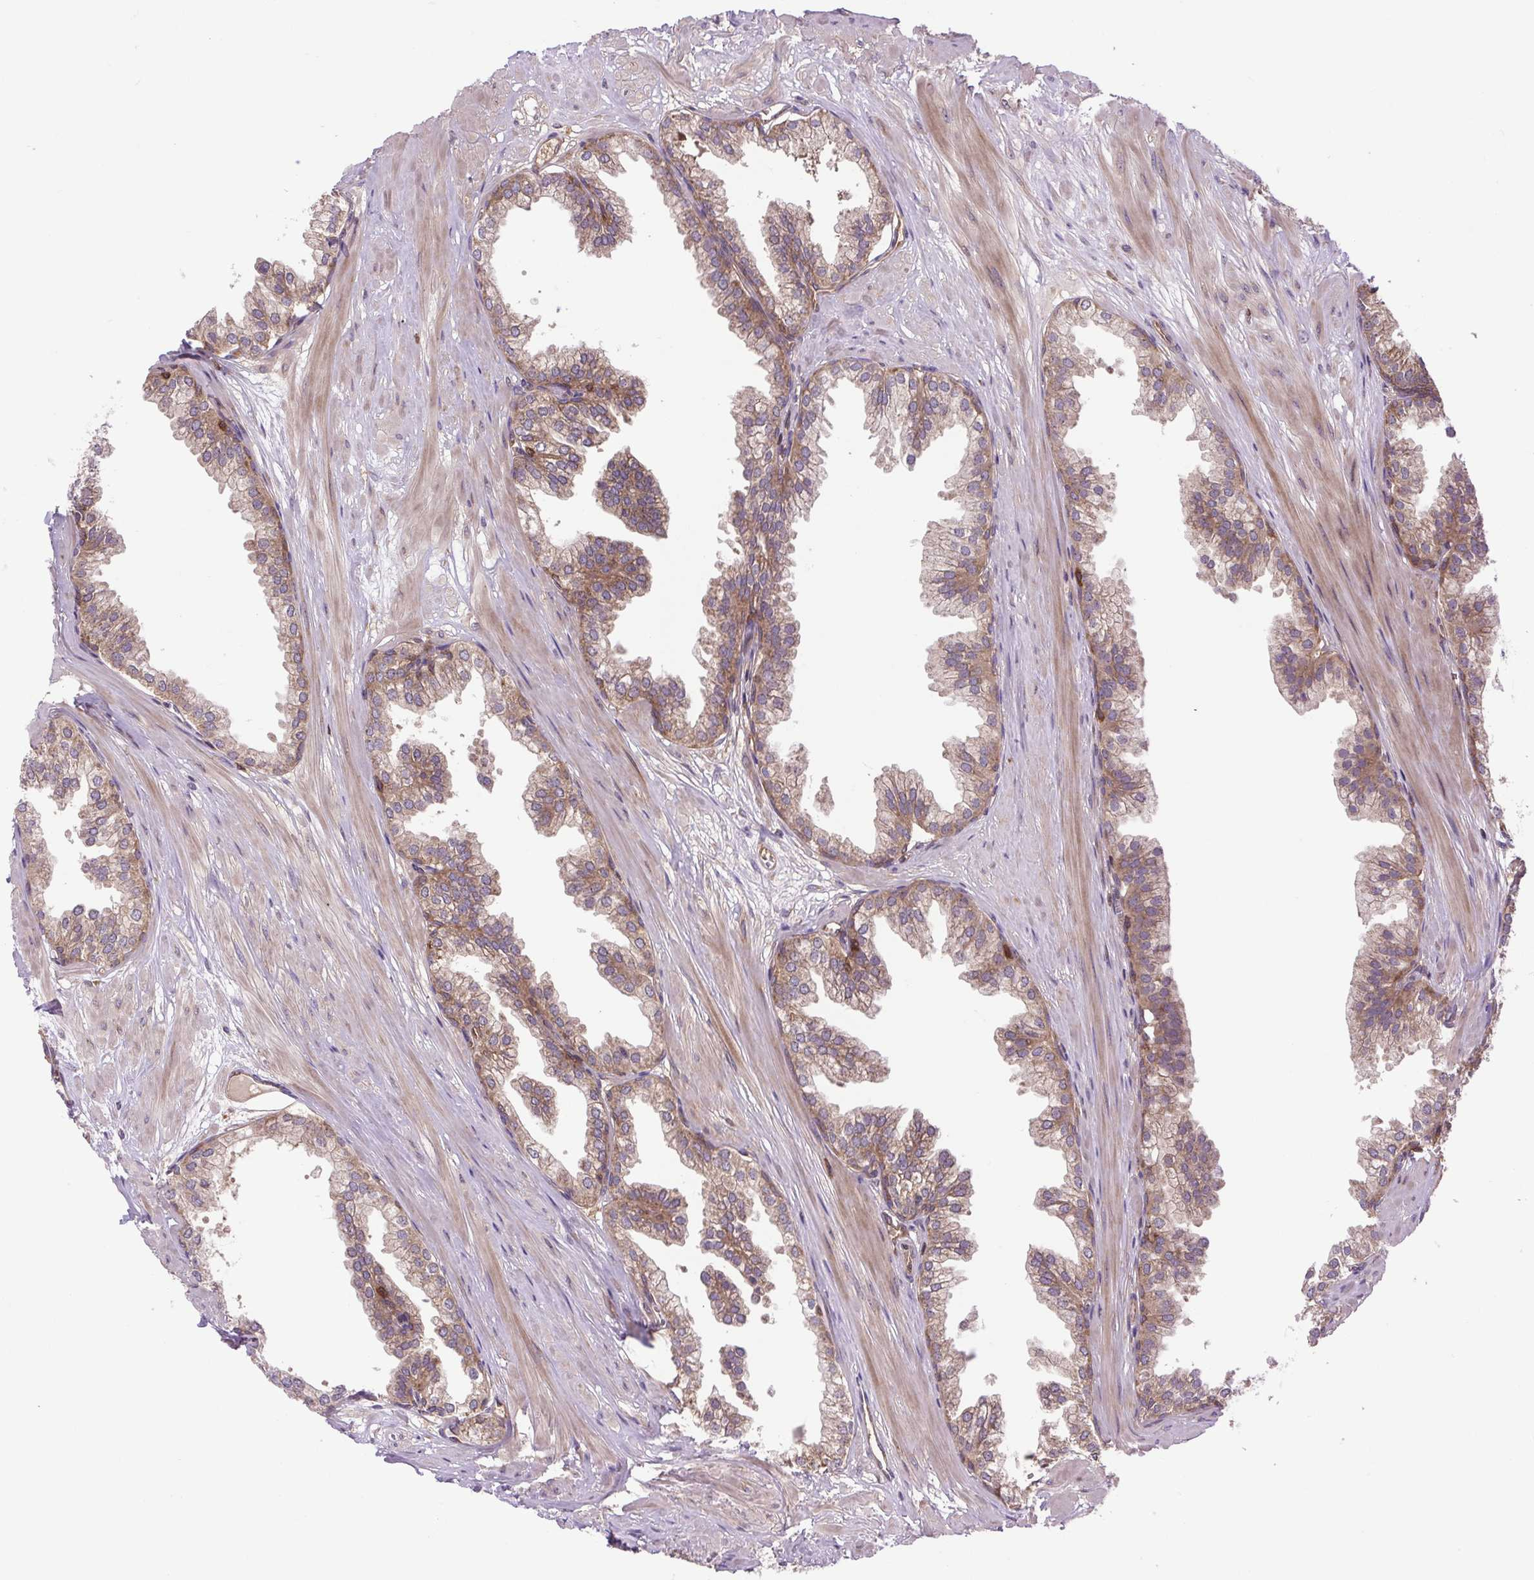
{"staining": {"intensity": "moderate", "quantity": ">75%", "location": "cytoplasmic/membranous"}, "tissue": "prostate", "cell_type": "Glandular cells", "image_type": "normal", "snomed": [{"axis": "morphology", "description": "Normal tissue, NOS"}, {"axis": "topography", "description": "Prostate"}, {"axis": "topography", "description": "Peripheral nerve tissue"}], "caption": "A brown stain shows moderate cytoplasmic/membranous positivity of a protein in glandular cells of unremarkable human prostate.", "gene": "PLCG1", "patient": {"sex": "male", "age": 55}}